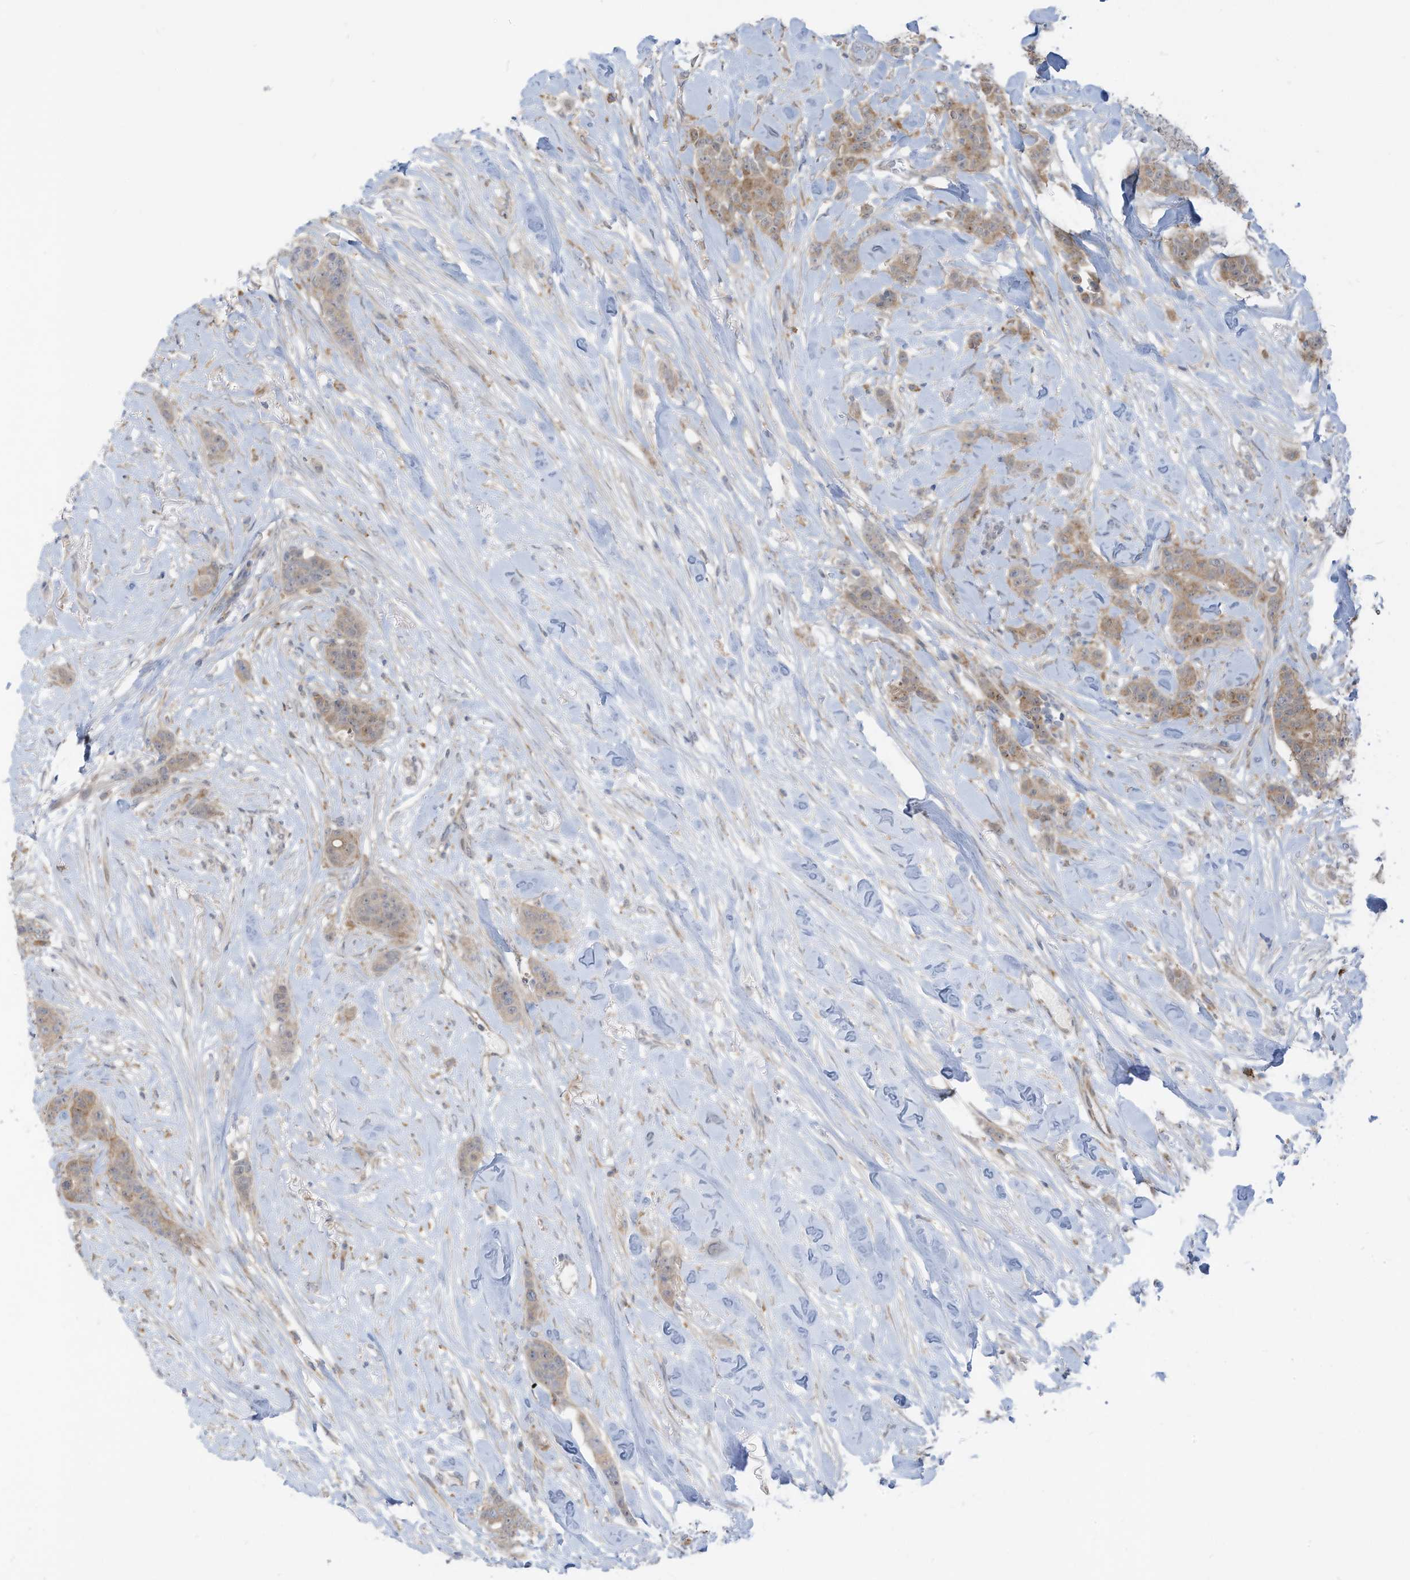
{"staining": {"intensity": "weak", "quantity": ">75%", "location": "cytoplasmic/membranous"}, "tissue": "breast cancer", "cell_type": "Tumor cells", "image_type": "cancer", "snomed": [{"axis": "morphology", "description": "Duct carcinoma"}, {"axis": "topography", "description": "Breast"}], "caption": "A brown stain shows weak cytoplasmic/membranous expression of a protein in human breast cancer tumor cells. The protein of interest is shown in brown color, while the nuclei are stained blue.", "gene": "DZIP3", "patient": {"sex": "female", "age": 40}}